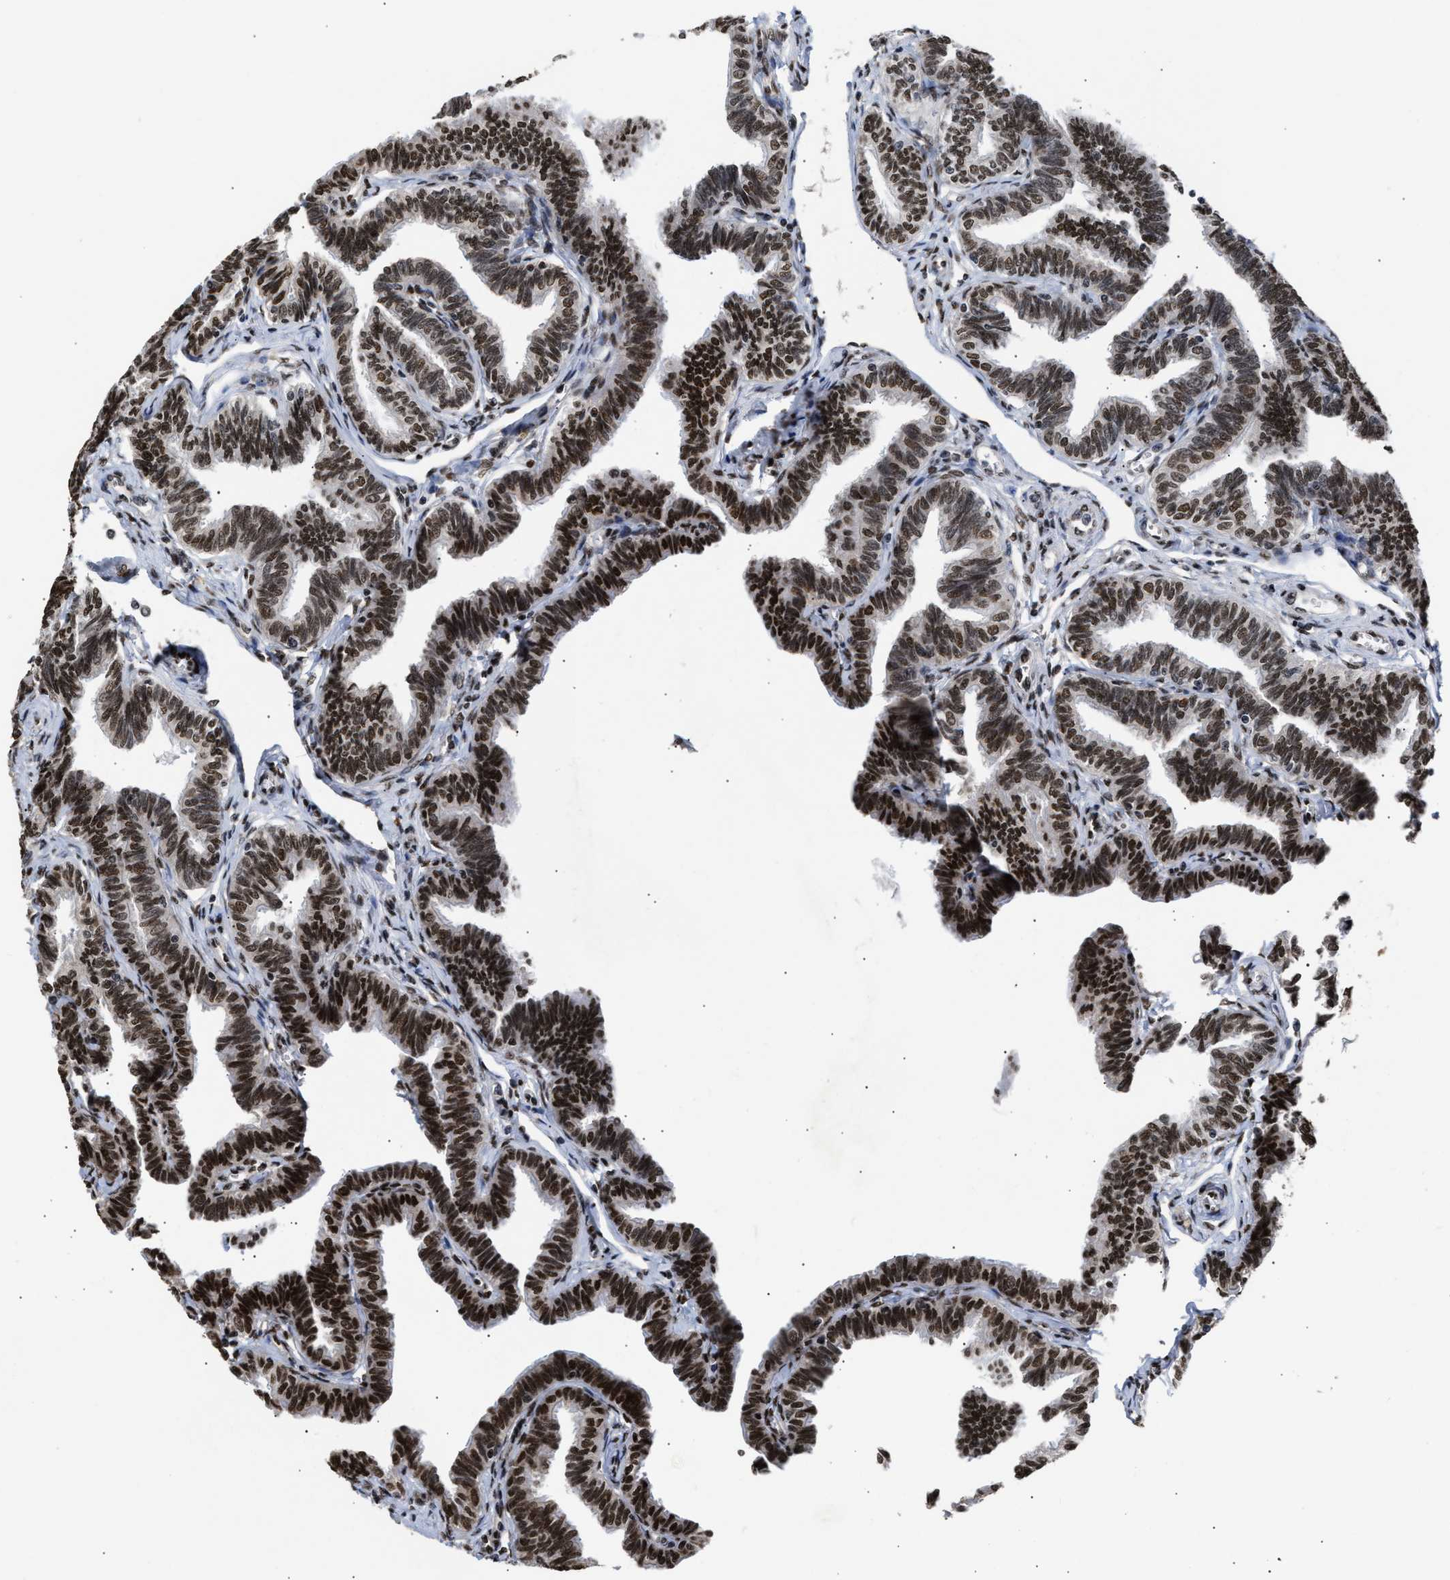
{"staining": {"intensity": "strong", "quantity": ">75%", "location": "nuclear"}, "tissue": "fallopian tube", "cell_type": "Glandular cells", "image_type": "normal", "snomed": [{"axis": "morphology", "description": "Normal tissue, NOS"}, {"axis": "topography", "description": "Fallopian tube"}, {"axis": "topography", "description": "Ovary"}], "caption": "Normal fallopian tube was stained to show a protein in brown. There is high levels of strong nuclear positivity in approximately >75% of glandular cells. Using DAB (brown) and hematoxylin (blue) stains, captured at high magnification using brightfield microscopy.", "gene": "PSIP1", "patient": {"sex": "female", "age": 23}}